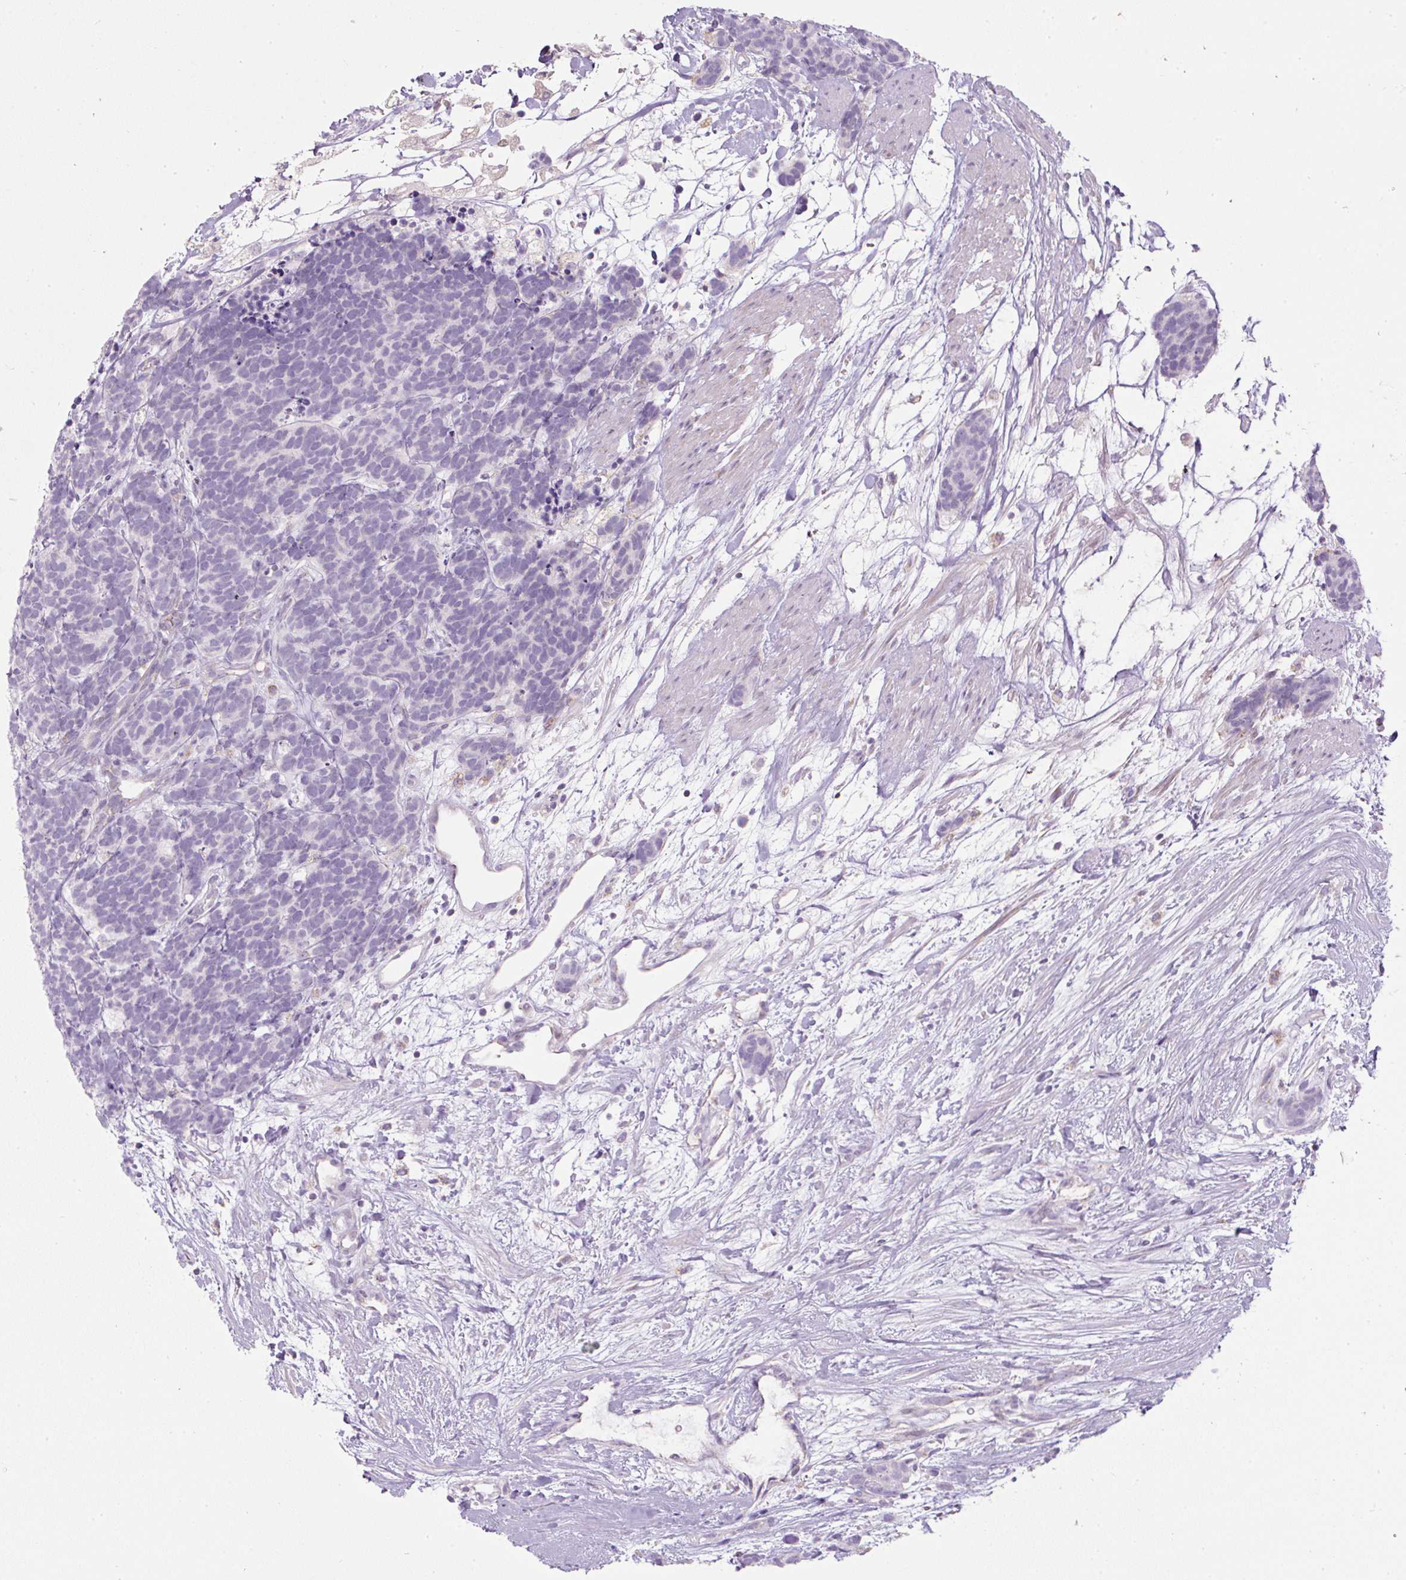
{"staining": {"intensity": "negative", "quantity": "none", "location": "none"}, "tissue": "carcinoid", "cell_type": "Tumor cells", "image_type": "cancer", "snomed": [{"axis": "morphology", "description": "Carcinoma, NOS"}, {"axis": "morphology", "description": "Carcinoid, malignant, NOS"}, {"axis": "topography", "description": "Prostate"}], "caption": "A high-resolution histopathology image shows immunohistochemistry (IHC) staining of carcinoma, which shows no significant staining in tumor cells.", "gene": "FGFBP3", "patient": {"sex": "male", "age": 57}}